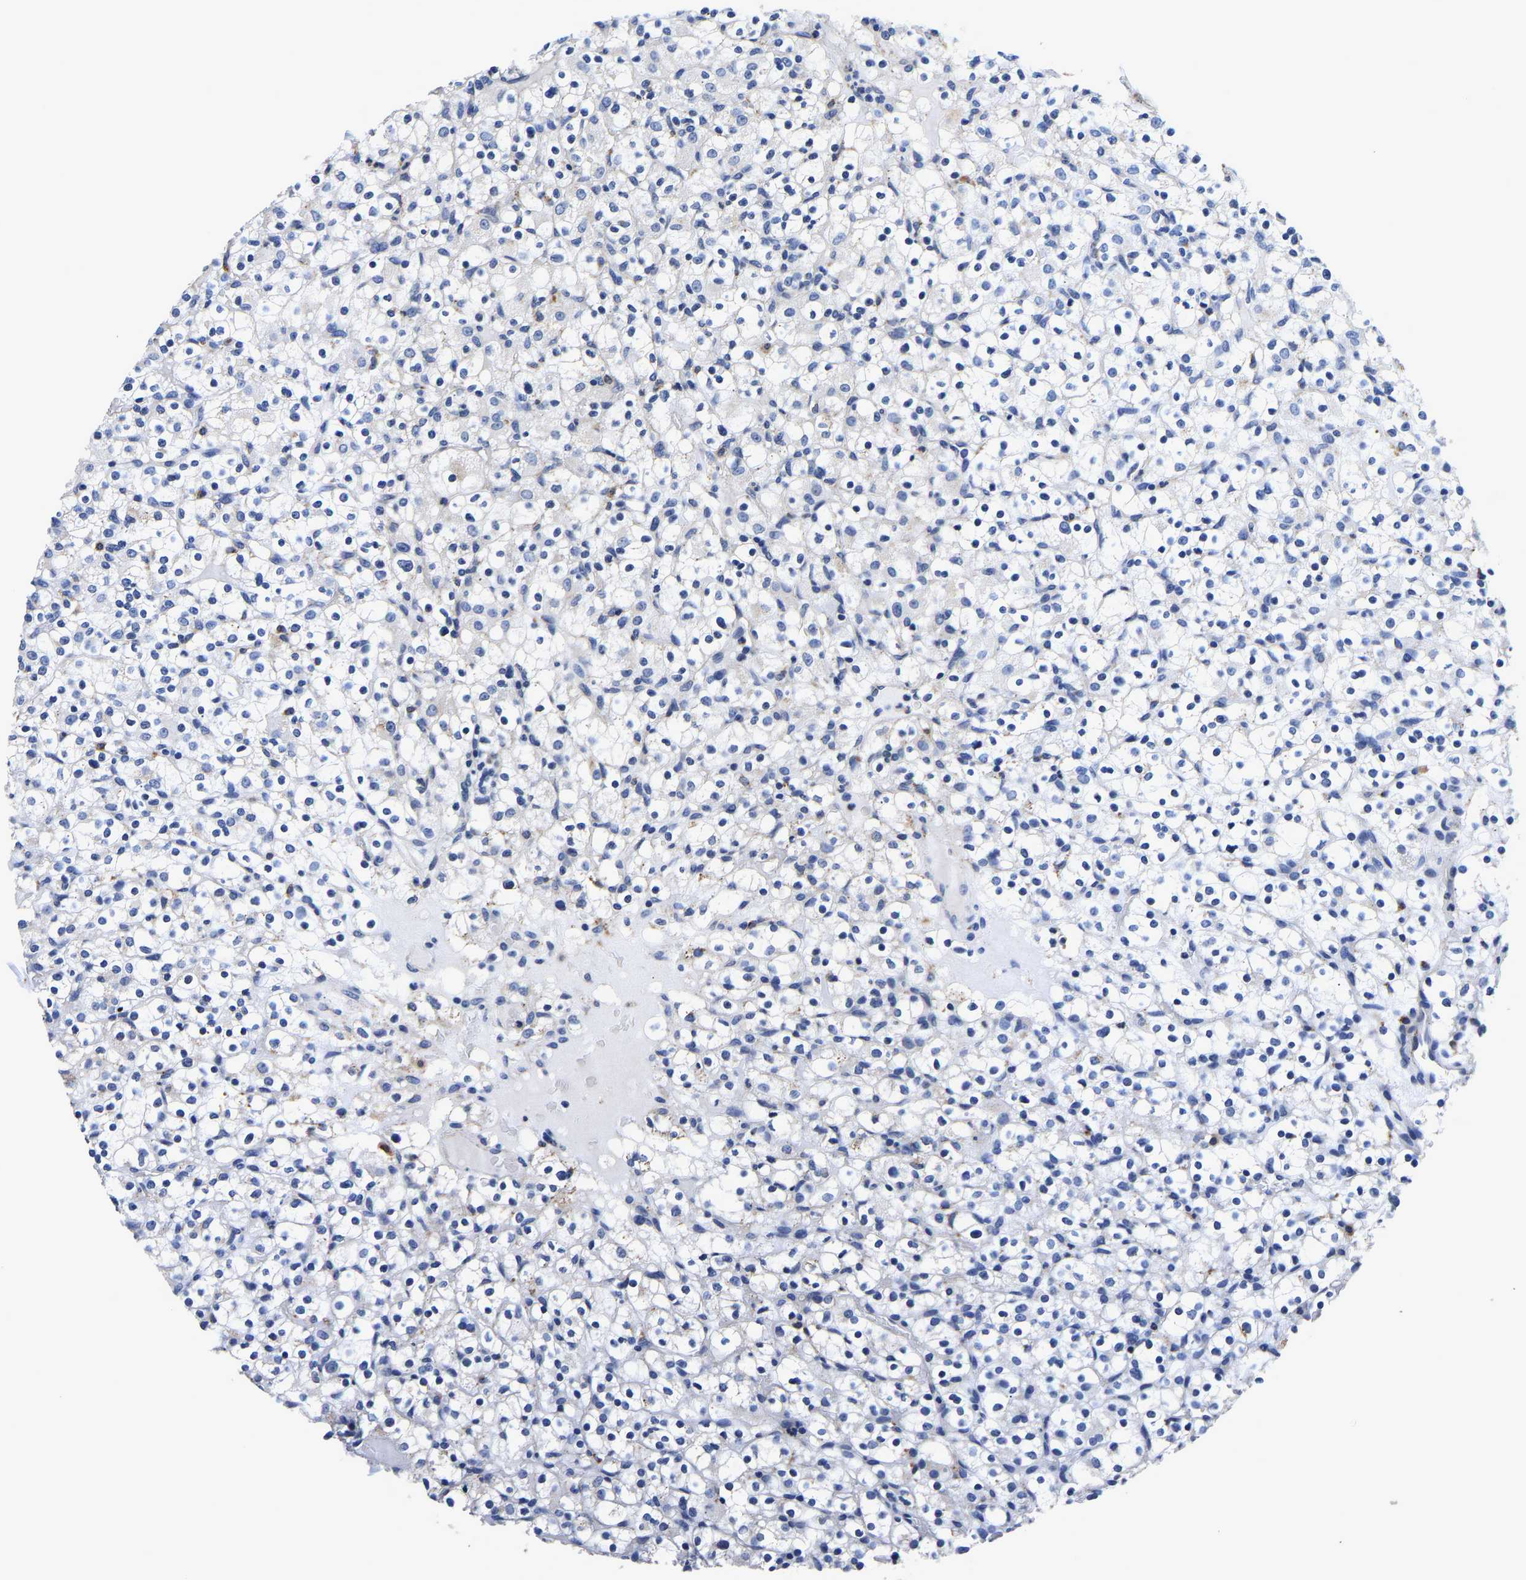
{"staining": {"intensity": "negative", "quantity": "none", "location": "none"}, "tissue": "renal cancer", "cell_type": "Tumor cells", "image_type": "cancer", "snomed": [{"axis": "morphology", "description": "Normal tissue, NOS"}, {"axis": "morphology", "description": "Adenocarcinoma, NOS"}, {"axis": "topography", "description": "Kidney"}], "caption": "Tumor cells show no significant expression in renal cancer (adenocarcinoma). (Stains: DAB (3,3'-diaminobenzidine) immunohistochemistry (IHC) with hematoxylin counter stain, Microscopy: brightfield microscopy at high magnification).", "gene": "GRN", "patient": {"sex": "female", "age": 72}}